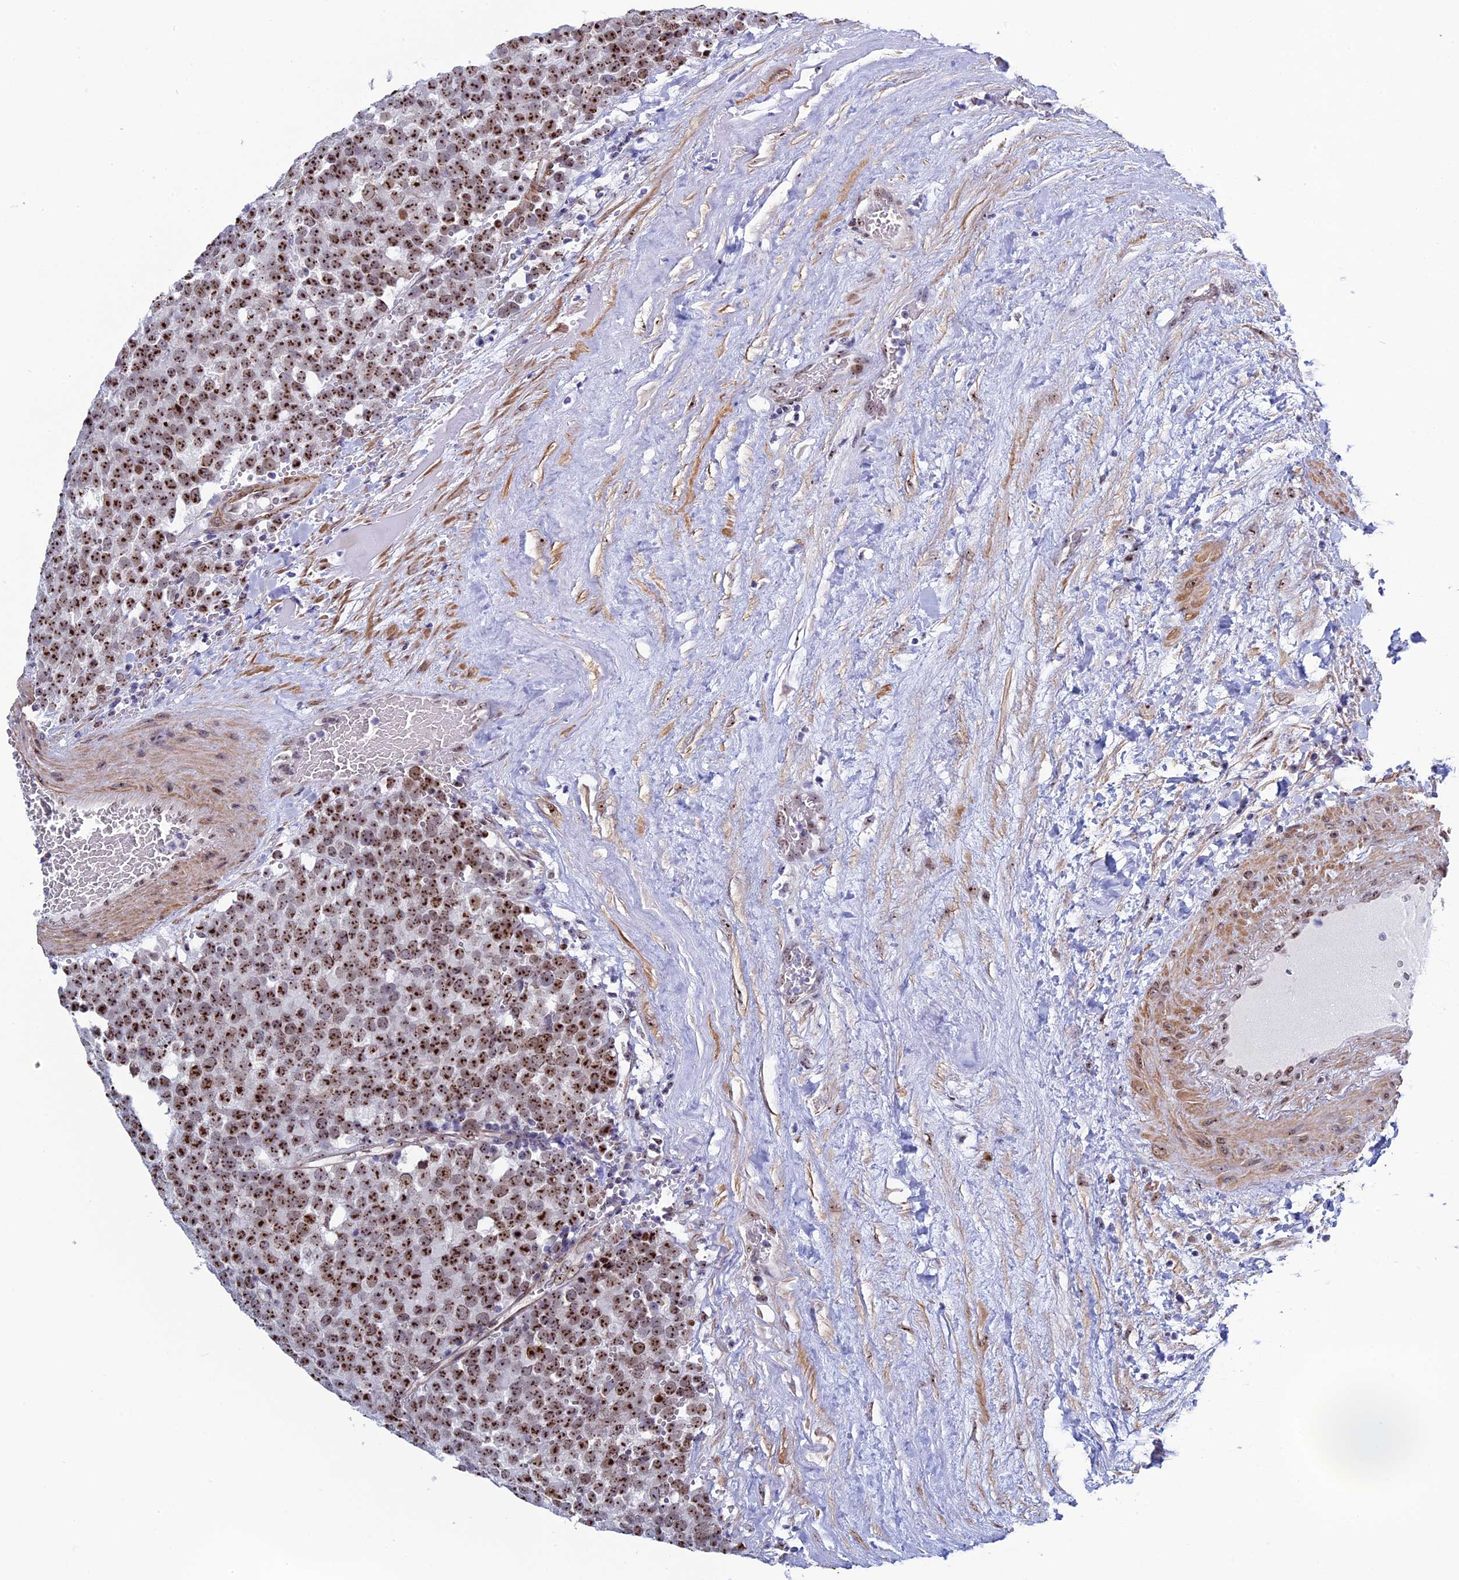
{"staining": {"intensity": "strong", "quantity": ">75%", "location": "nuclear"}, "tissue": "testis cancer", "cell_type": "Tumor cells", "image_type": "cancer", "snomed": [{"axis": "morphology", "description": "Seminoma, NOS"}, {"axis": "topography", "description": "Testis"}], "caption": "Approximately >75% of tumor cells in human seminoma (testis) display strong nuclear protein positivity as visualized by brown immunohistochemical staining.", "gene": "CCDC86", "patient": {"sex": "male", "age": 71}}